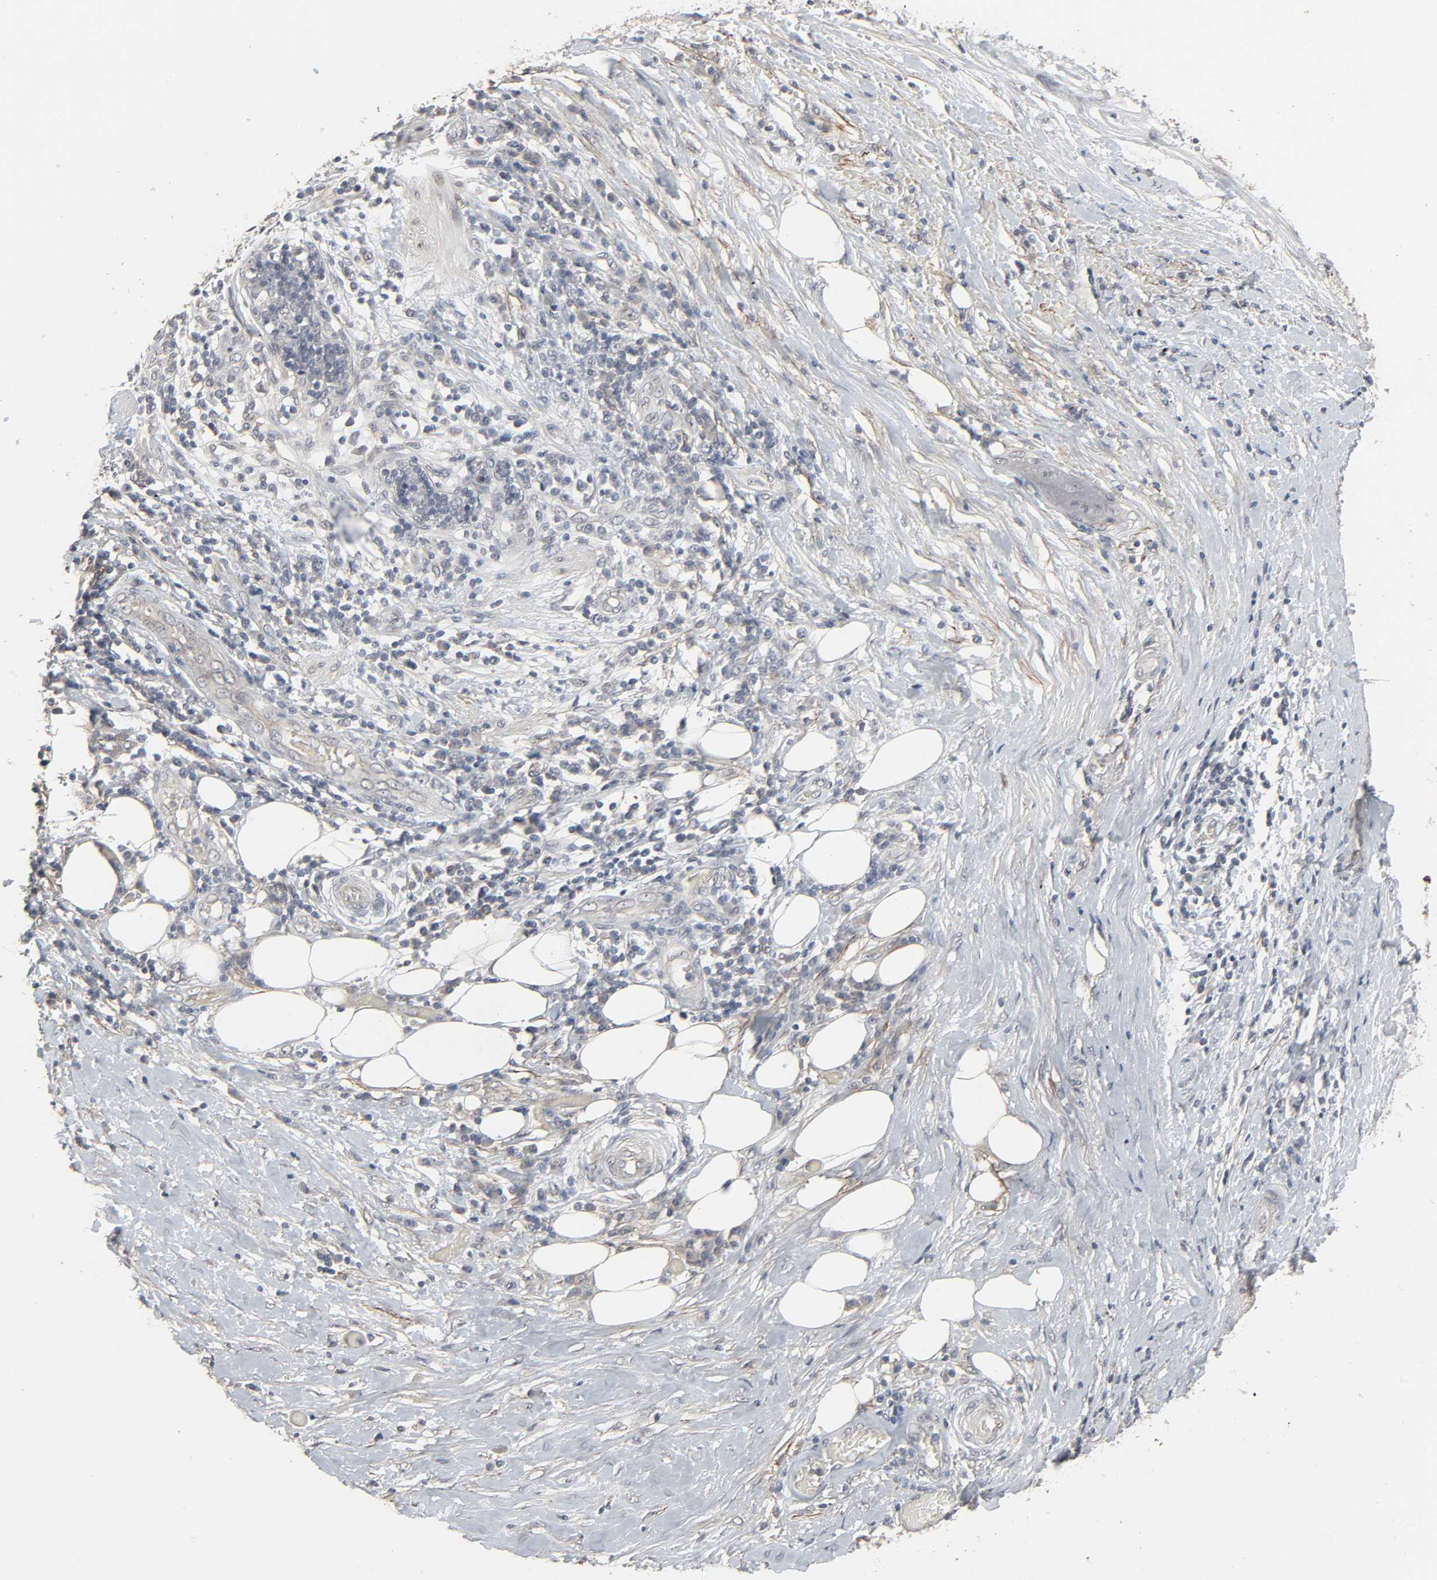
{"staining": {"intensity": "negative", "quantity": "none", "location": "none"}, "tissue": "lung cancer", "cell_type": "Tumor cells", "image_type": "cancer", "snomed": [{"axis": "morphology", "description": "Inflammation, NOS"}, {"axis": "morphology", "description": "Squamous cell carcinoma, NOS"}, {"axis": "topography", "description": "Lymph node"}, {"axis": "topography", "description": "Soft tissue"}, {"axis": "topography", "description": "Lung"}], "caption": "Lung cancer (squamous cell carcinoma) was stained to show a protein in brown. There is no significant expression in tumor cells.", "gene": "ZNF222", "patient": {"sex": "male", "age": 66}}